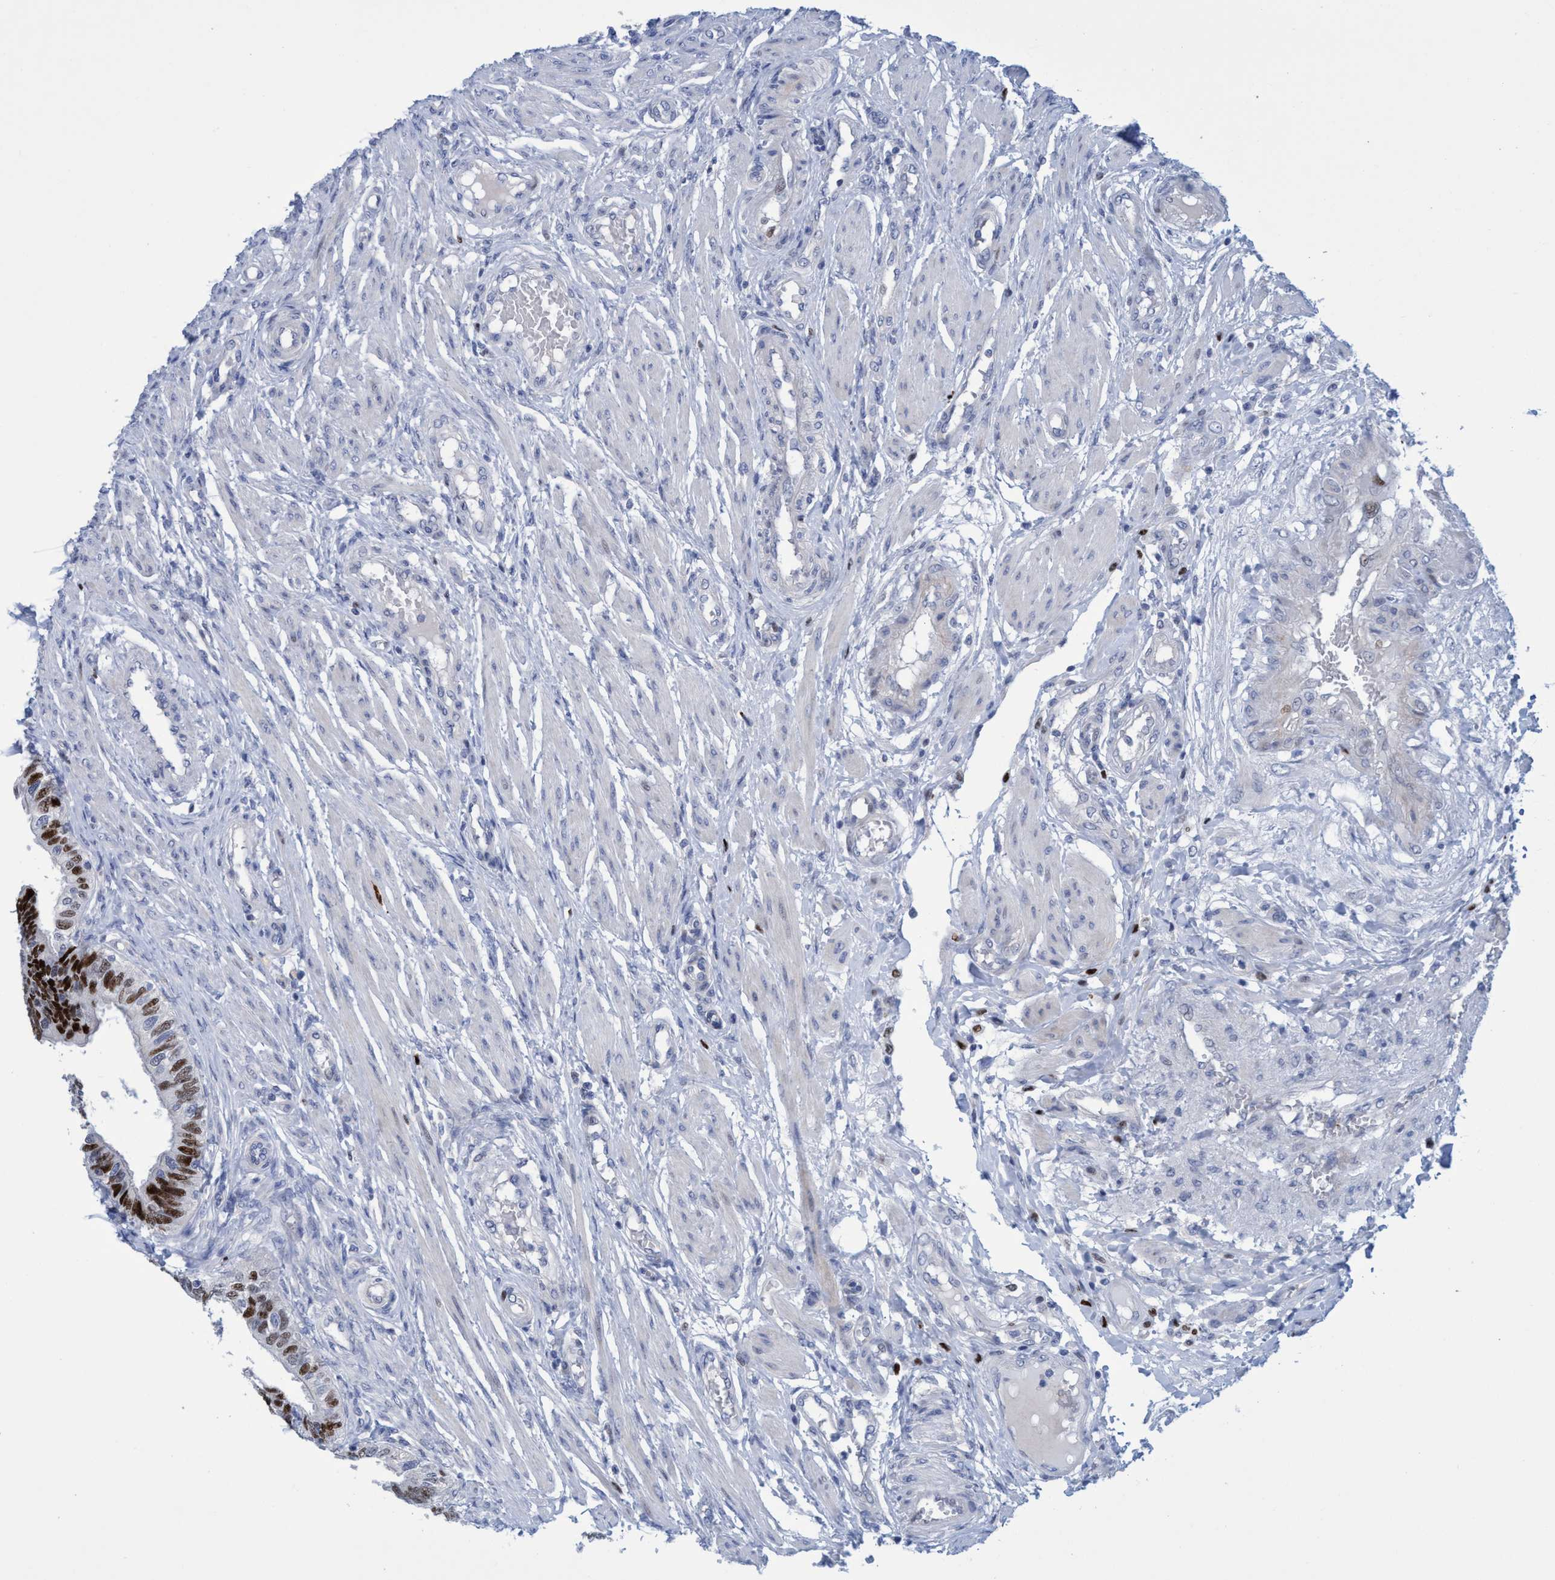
{"staining": {"intensity": "strong", "quantity": "25%-75%", "location": "nuclear"}, "tissue": "fallopian tube", "cell_type": "Glandular cells", "image_type": "normal", "snomed": [{"axis": "morphology", "description": "Normal tissue, NOS"}, {"axis": "topography", "description": "Fallopian tube"}, {"axis": "topography", "description": "Placenta"}], "caption": "Immunohistochemical staining of normal human fallopian tube shows strong nuclear protein expression in about 25%-75% of glandular cells. The protein of interest is shown in brown color, while the nuclei are stained blue.", "gene": "R3HCC1", "patient": {"sex": "female", "age": 34}}